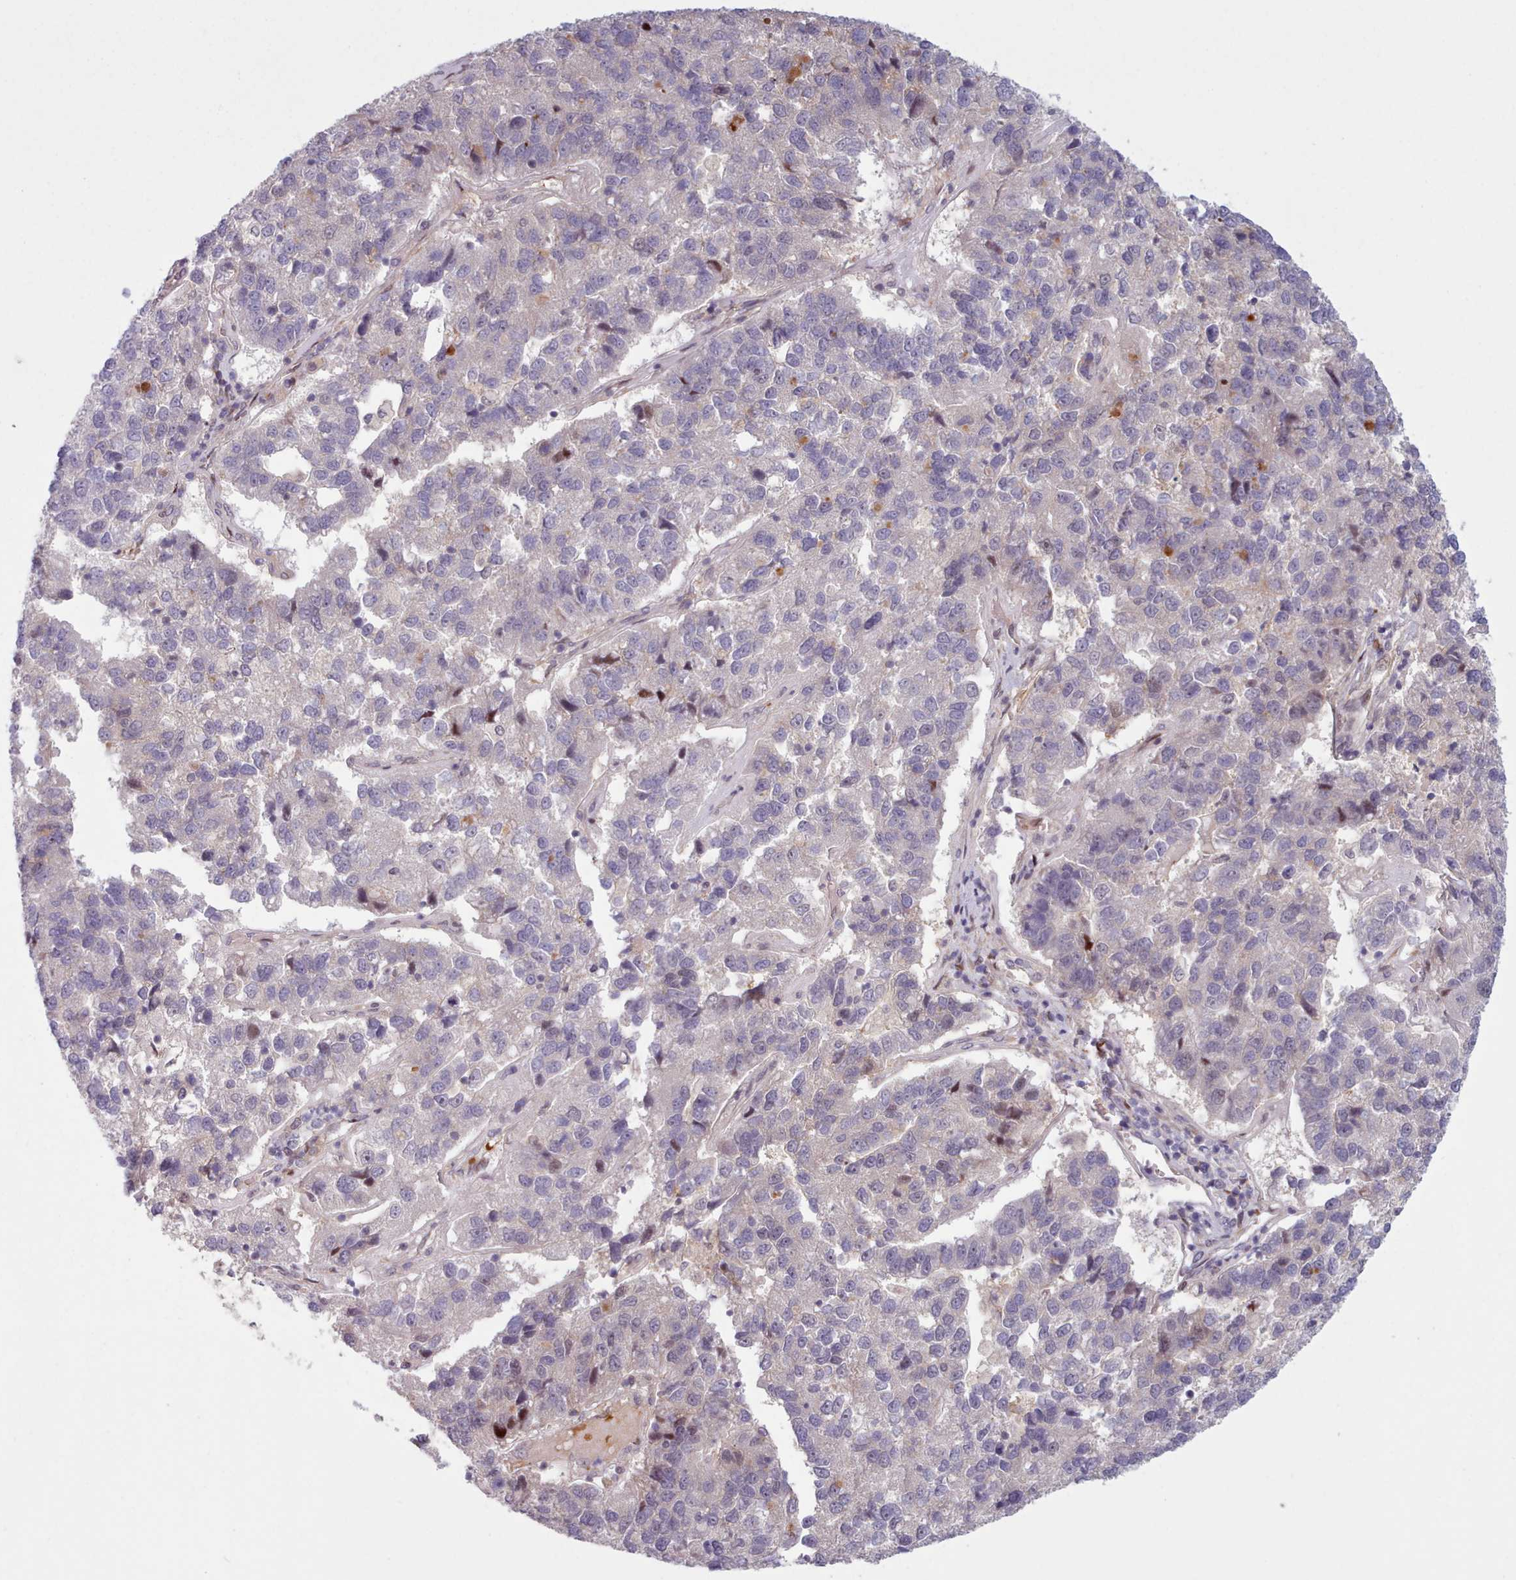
{"staining": {"intensity": "negative", "quantity": "none", "location": "none"}, "tissue": "pancreatic cancer", "cell_type": "Tumor cells", "image_type": "cancer", "snomed": [{"axis": "morphology", "description": "Adenocarcinoma, NOS"}, {"axis": "topography", "description": "Pancreas"}], "caption": "Human pancreatic adenocarcinoma stained for a protein using immunohistochemistry (IHC) shows no staining in tumor cells.", "gene": "KBTBD7", "patient": {"sex": "female", "age": 61}}